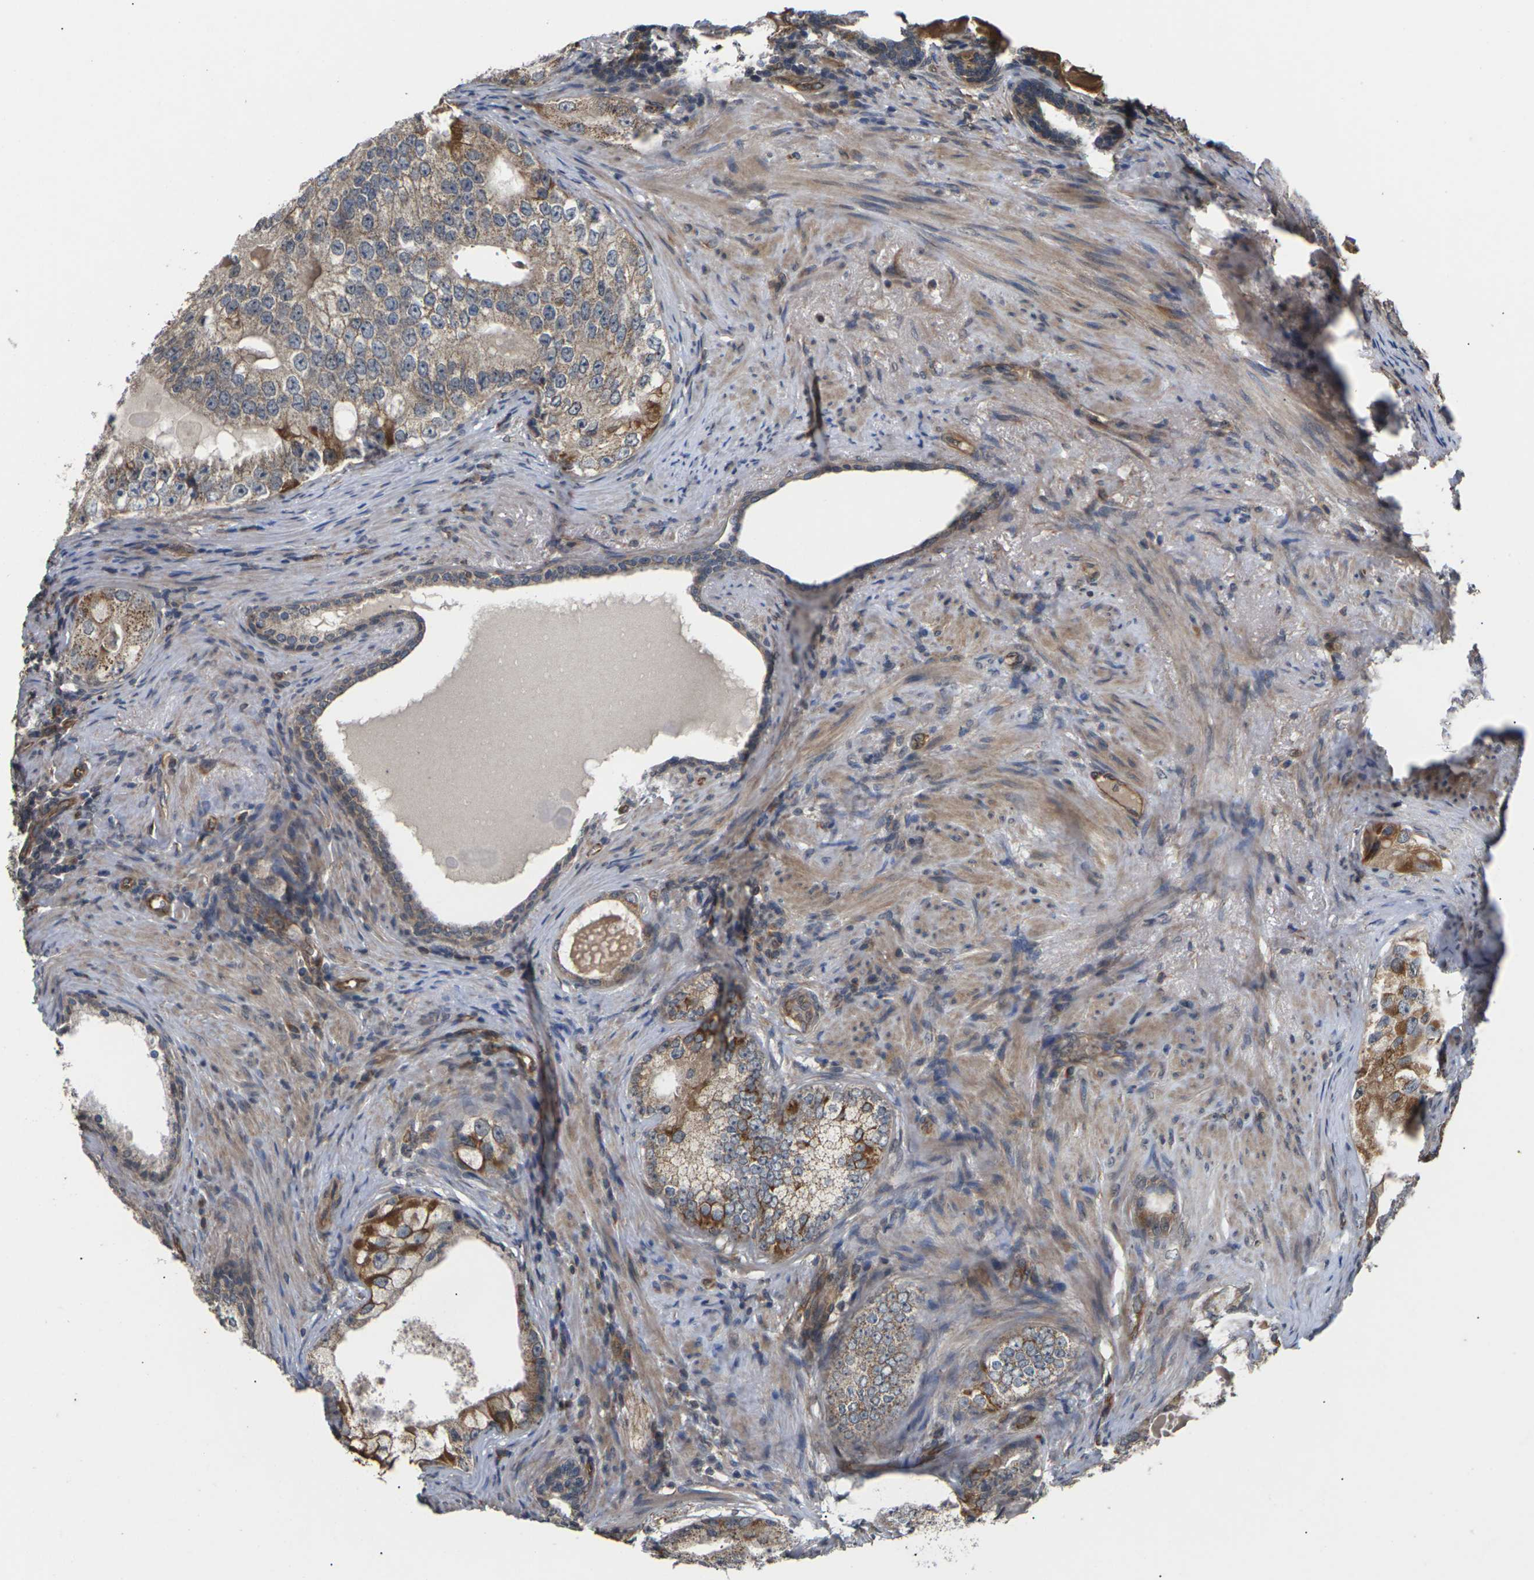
{"staining": {"intensity": "moderate", "quantity": "25%-75%", "location": "cytoplasmic/membranous"}, "tissue": "prostate cancer", "cell_type": "Tumor cells", "image_type": "cancer", "snomed": [{"axis": "morphology", "description": "Adenocarcinoma, High grade"}, {"axis": "topography", "description": "Prostate"}], "caption": "Immunohistochemistry (IHC) (DAB (3,3'-diaminobenzidine)) staining of human prostate high-grade adenocarcinoma demonstrates moderate cytoplasmic/membranous protein expression in about 25%-75% of tumor cells.", "gene": "DKK2", "patient": {"sex": "male", "age": 66}}